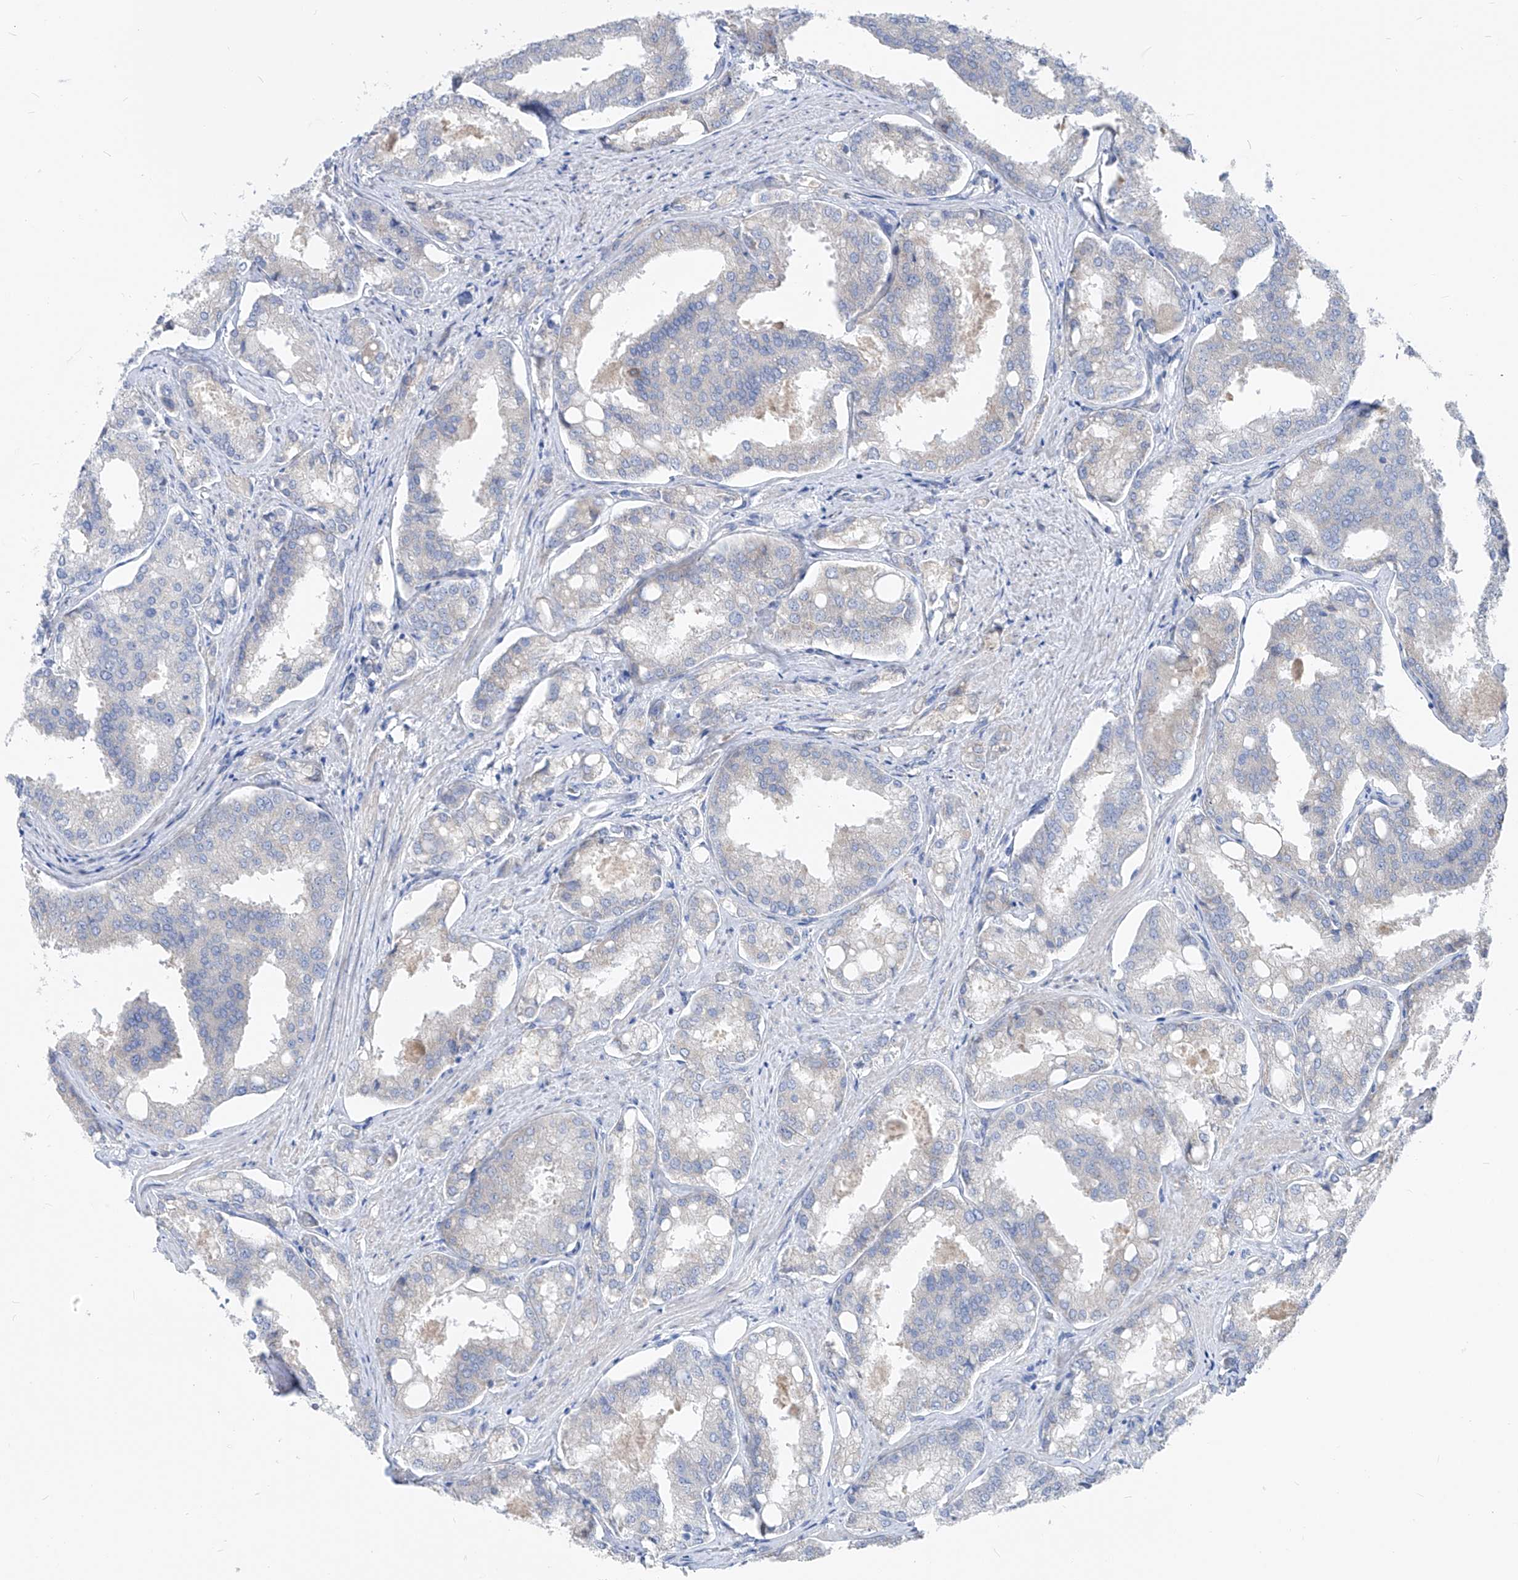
{"staining": {"intensity": "negative", "quantity": "none", "location": "none"}, "tissue": "prostate cancer", "cell_type": "Tumor cells", "image_type": "cancer", "snomed": [{"axis": "morphology", "description": "Adenocarcinoma, High grade"}, {"axis": "topography", "description": "Prostate"}], "caption": "This is a histopathology image of IHC staining of prostate cancer, which shows no positivity in tumor cells. Brightfield microscopy of immunohistochemistry stained with DAB (3,3'-diaminobenzidine) (brown) and hematoxylin (blue), captured at high magnification.", "gene": "UFL1", "patient": {"sex": "male", "age": 50}}